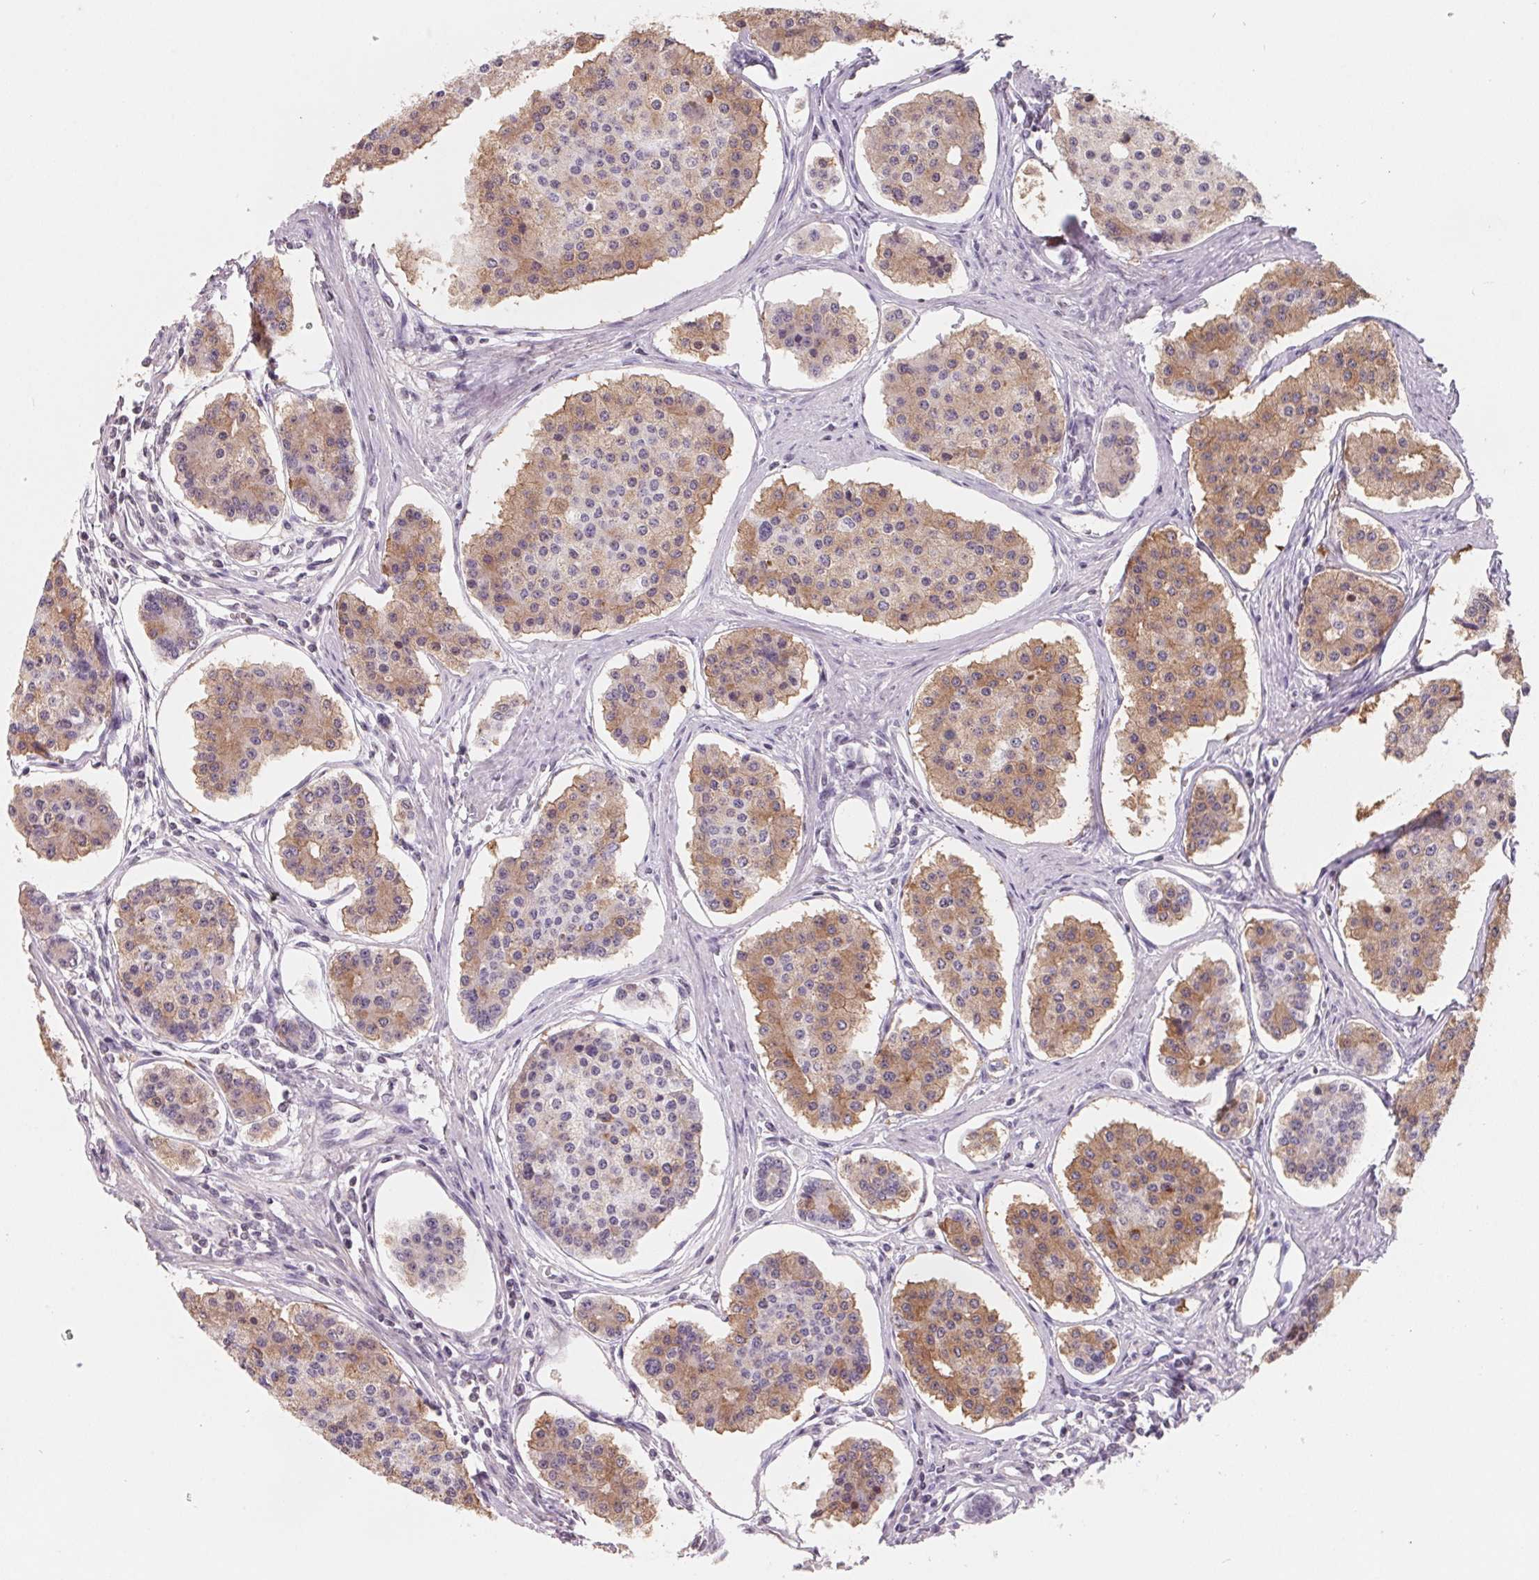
{"staining": {"intensity": "weak", "quantity": "25%-75%", "location": "cytoplasmic/membranous"}, "tissue": "carcinoid", "cell_type": "Tumor cells", "image_type": "cancer", "snomed": [{"axis": "morphology", "description": "Carcinoid, malignant, NOS"}, {"axis": "topography", "description": "Small intestine"}], "caption": "Immunohistochemistry (IHC) photomicrograph of human malignant carcinoid stained for a protein (brown), which displays low levels of weak cytoplasmic/membranous expression in about 25%-75% of tumor cells.", "gene": "FTCD", "patient": {"sex": "female", "age": 65}}